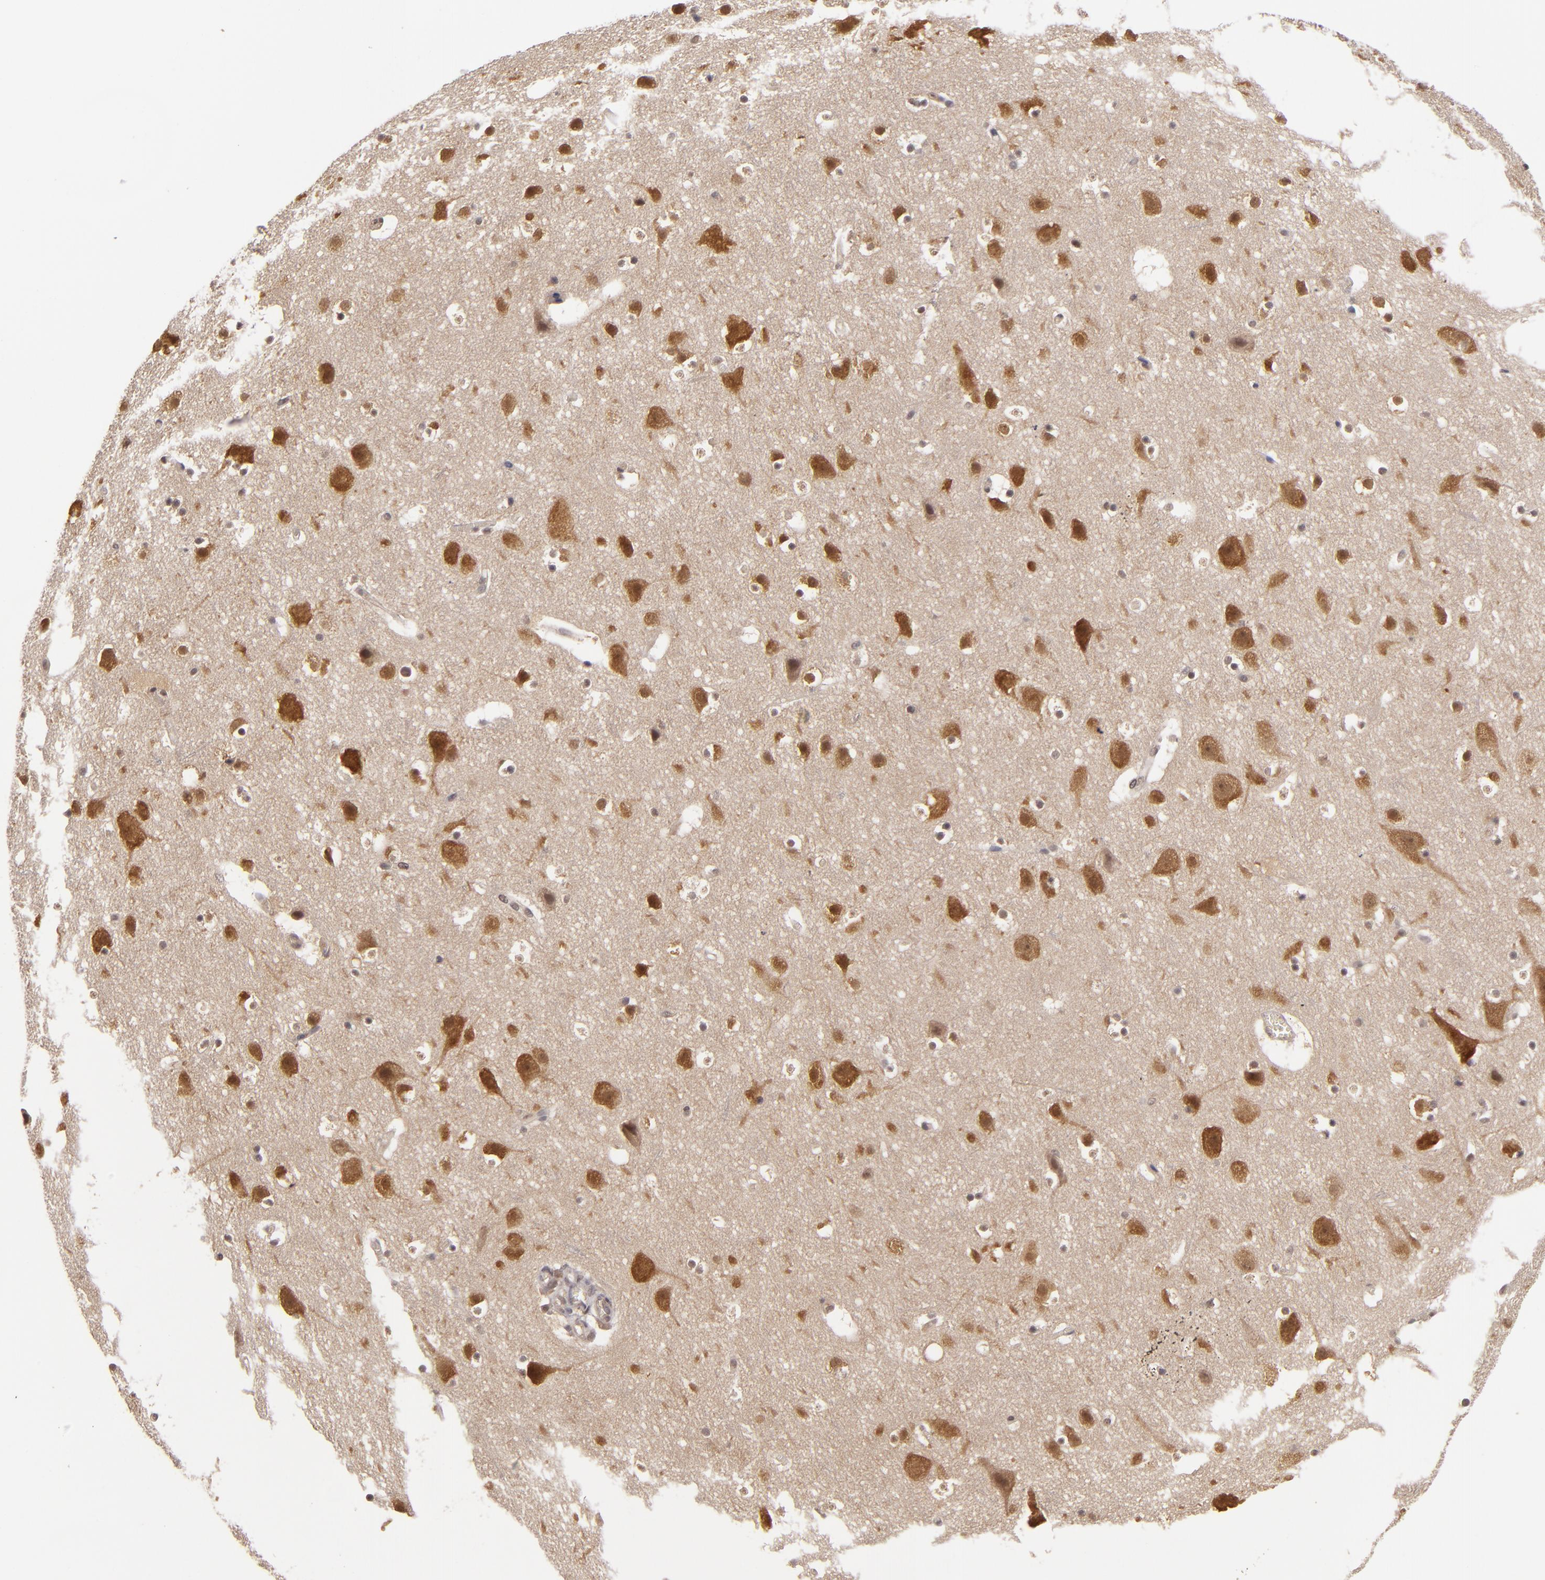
{"staining": {"intensity": "weak", "quantity": ">75%", "location": "cytoplasmic/membranous"}, "tissue": "cerebral cortex", "cell_type": "Endothelial cells", "image_type": "normal", "snomed": [{"axis": "morphology", "description": "Normal tissue, NOS"}, {"axis": "topography", "description": "Cerebral cortex"}], "caption": "Cerebral cortex stained with immunohistochemistry (IHC) demonstrates weak cytoplasmic/membranous positivity in about >75% of endothelial cells. The staining is performed using DAB brown chromogen to label protein expression. The nuclei are counter-stained blue using hematoxylin.", "gene": "MAPK3", "patient": {"sex": "male", "age": 45}}